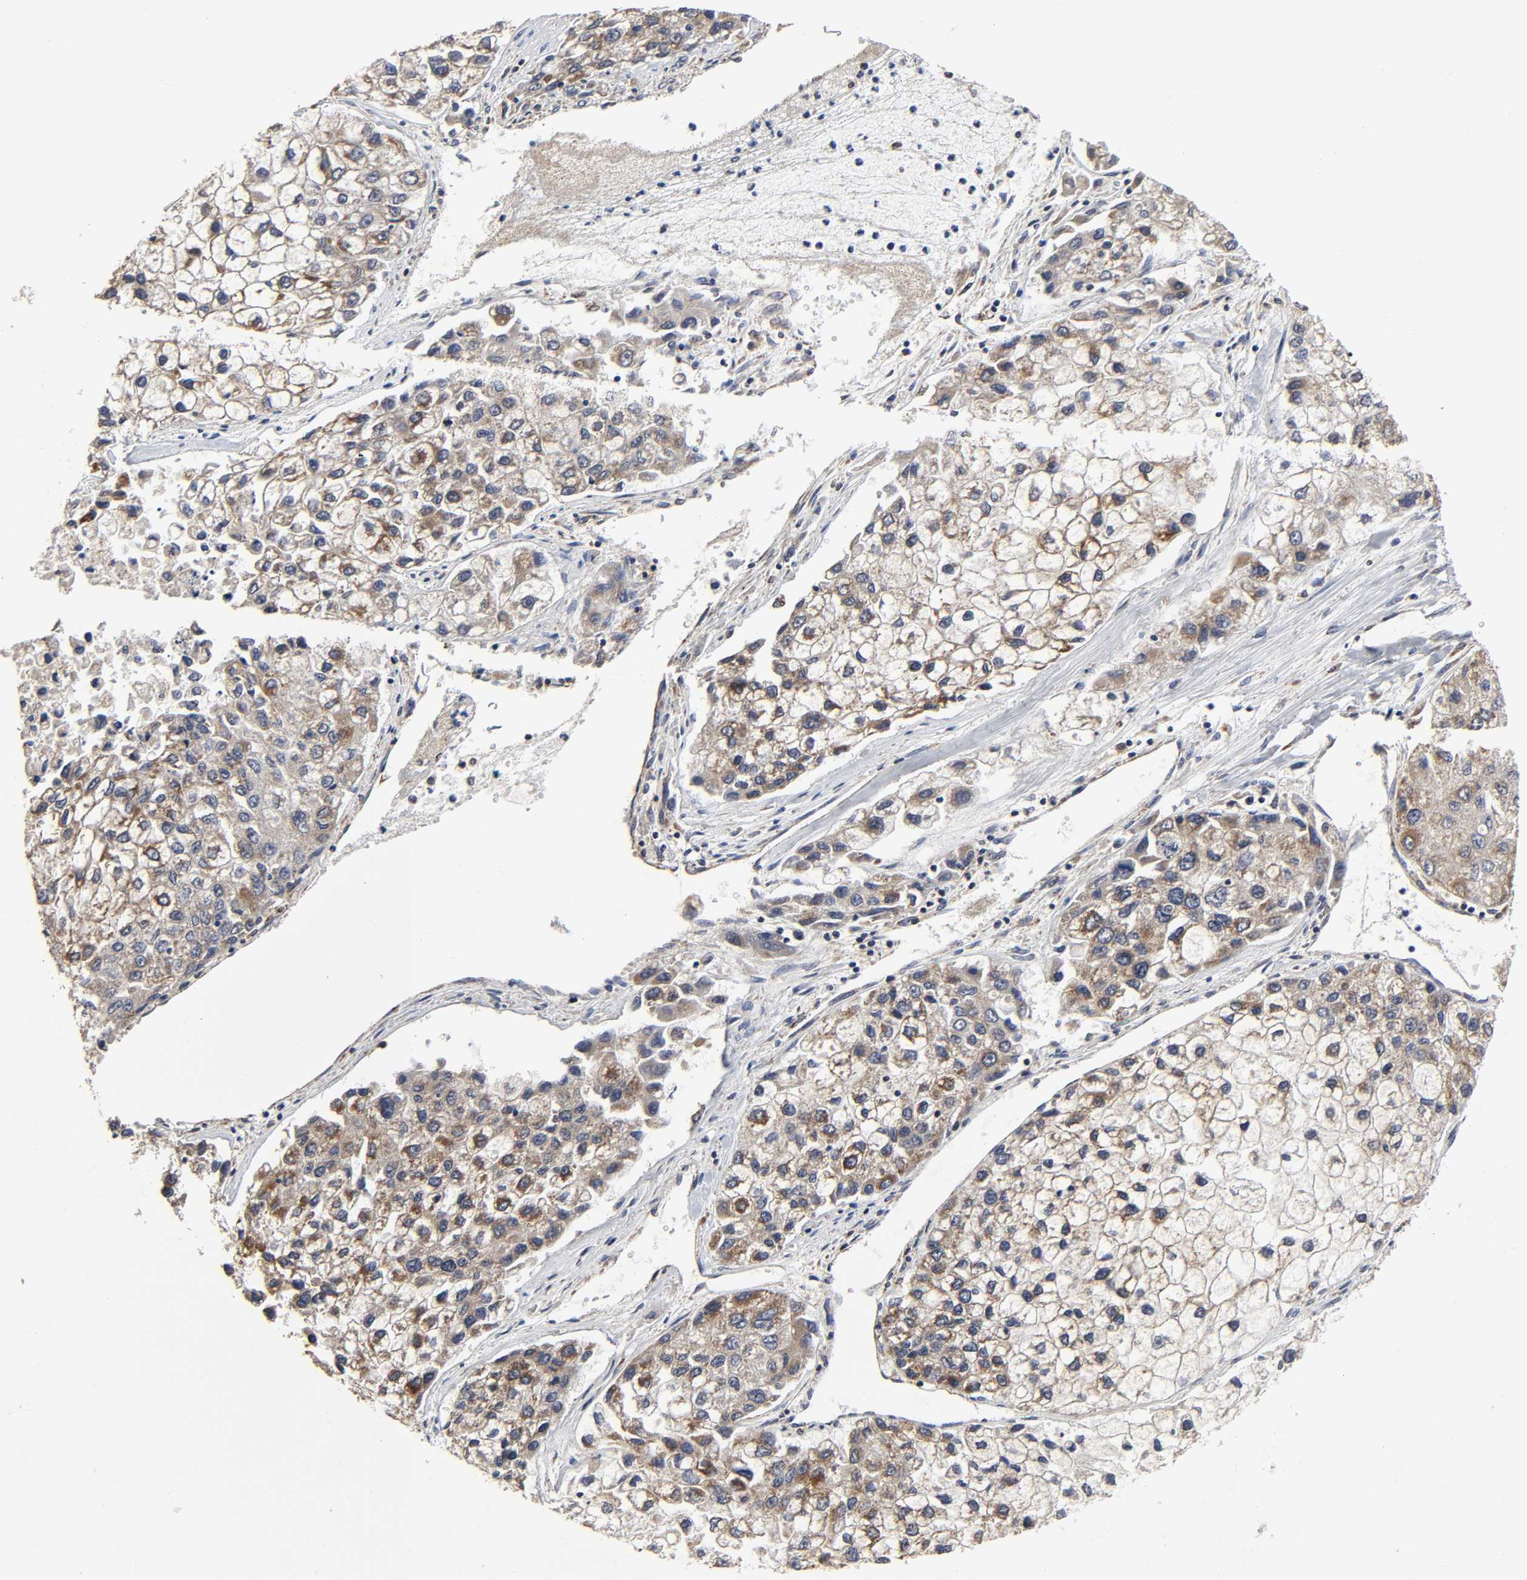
{"staining": {"intensity": "moderate", "quantity": ">75%", "location": "cytoplasmic/membranous"}, "tissue": "liver cancer", "cell_type": "Tumor cells", "image_type": "cancer", "snomed": [{"axis": "morphology", "description": "Carcinoma, Hepatocellular, NOS"}, {"axis": "topography", "description": "Liver"}], "caption": "Brown immunohistochemical staining in hepatocellular carcinoma (liver) demonstrates moderate cytoplasmic/membranous positivity in about >75% of tumor cells.", "gene": "COX6B1", "patient": {"sex": "female", "age": 66}}